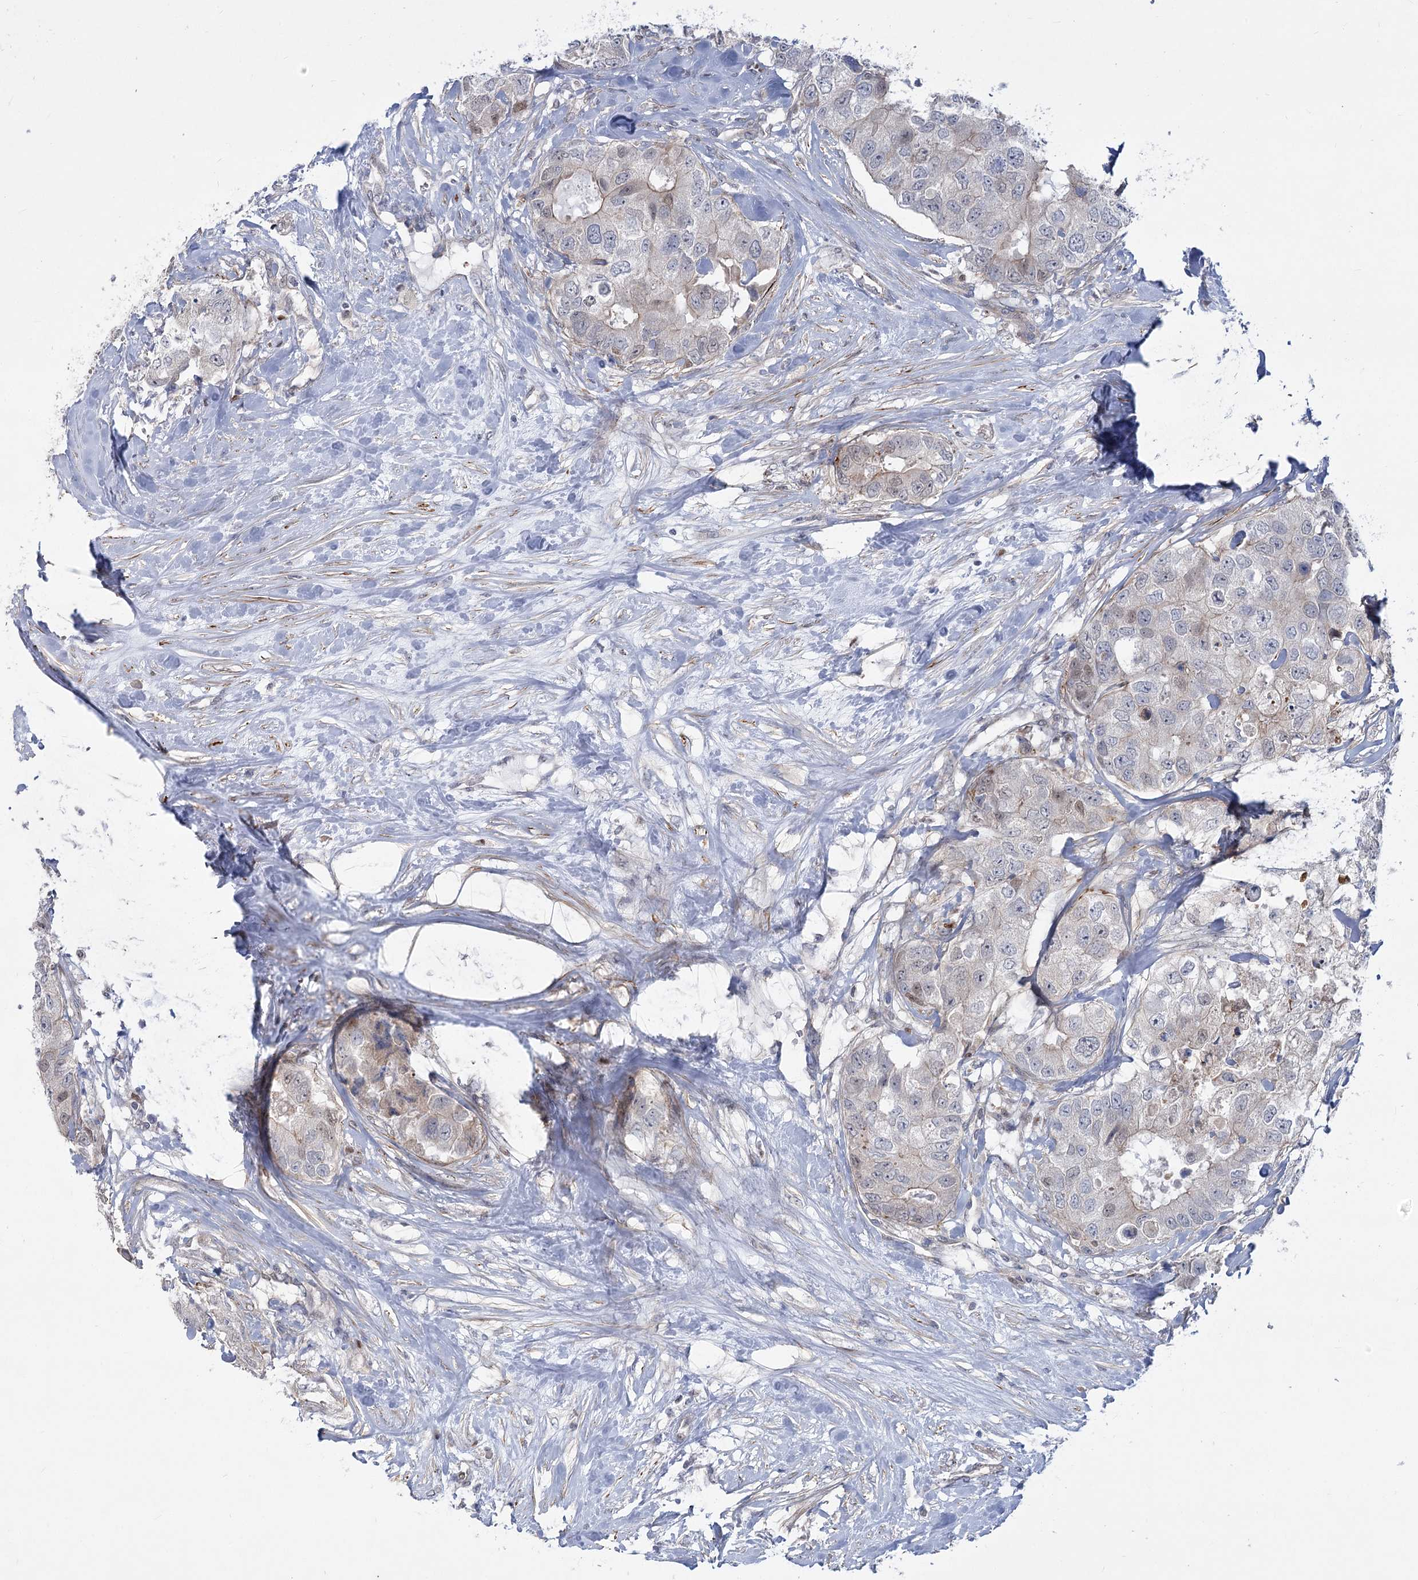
{"staining": {"intensity": "weak", "quantity": "<25%", "location": "nuclear"}, "tissue": "breast cancer", "cell_type": "Tumor cells", "image_type": "cancer", "snomed": [{"axis": "morphology", "description": "Duct carcinoma"}, {"axis": "topography", "description": "Breast"}], "caption": "High power microscopy micrograph of an IHC micrograph of breast intraductal carcinoma, revealing no significant staining in tumor cells. (DAB (3,3'-diaminobenzidine) immunohistochemistry with hematoxylin counter stain).", "gene": "ARSI", "patient": {"sex": "female", "age": 62}}